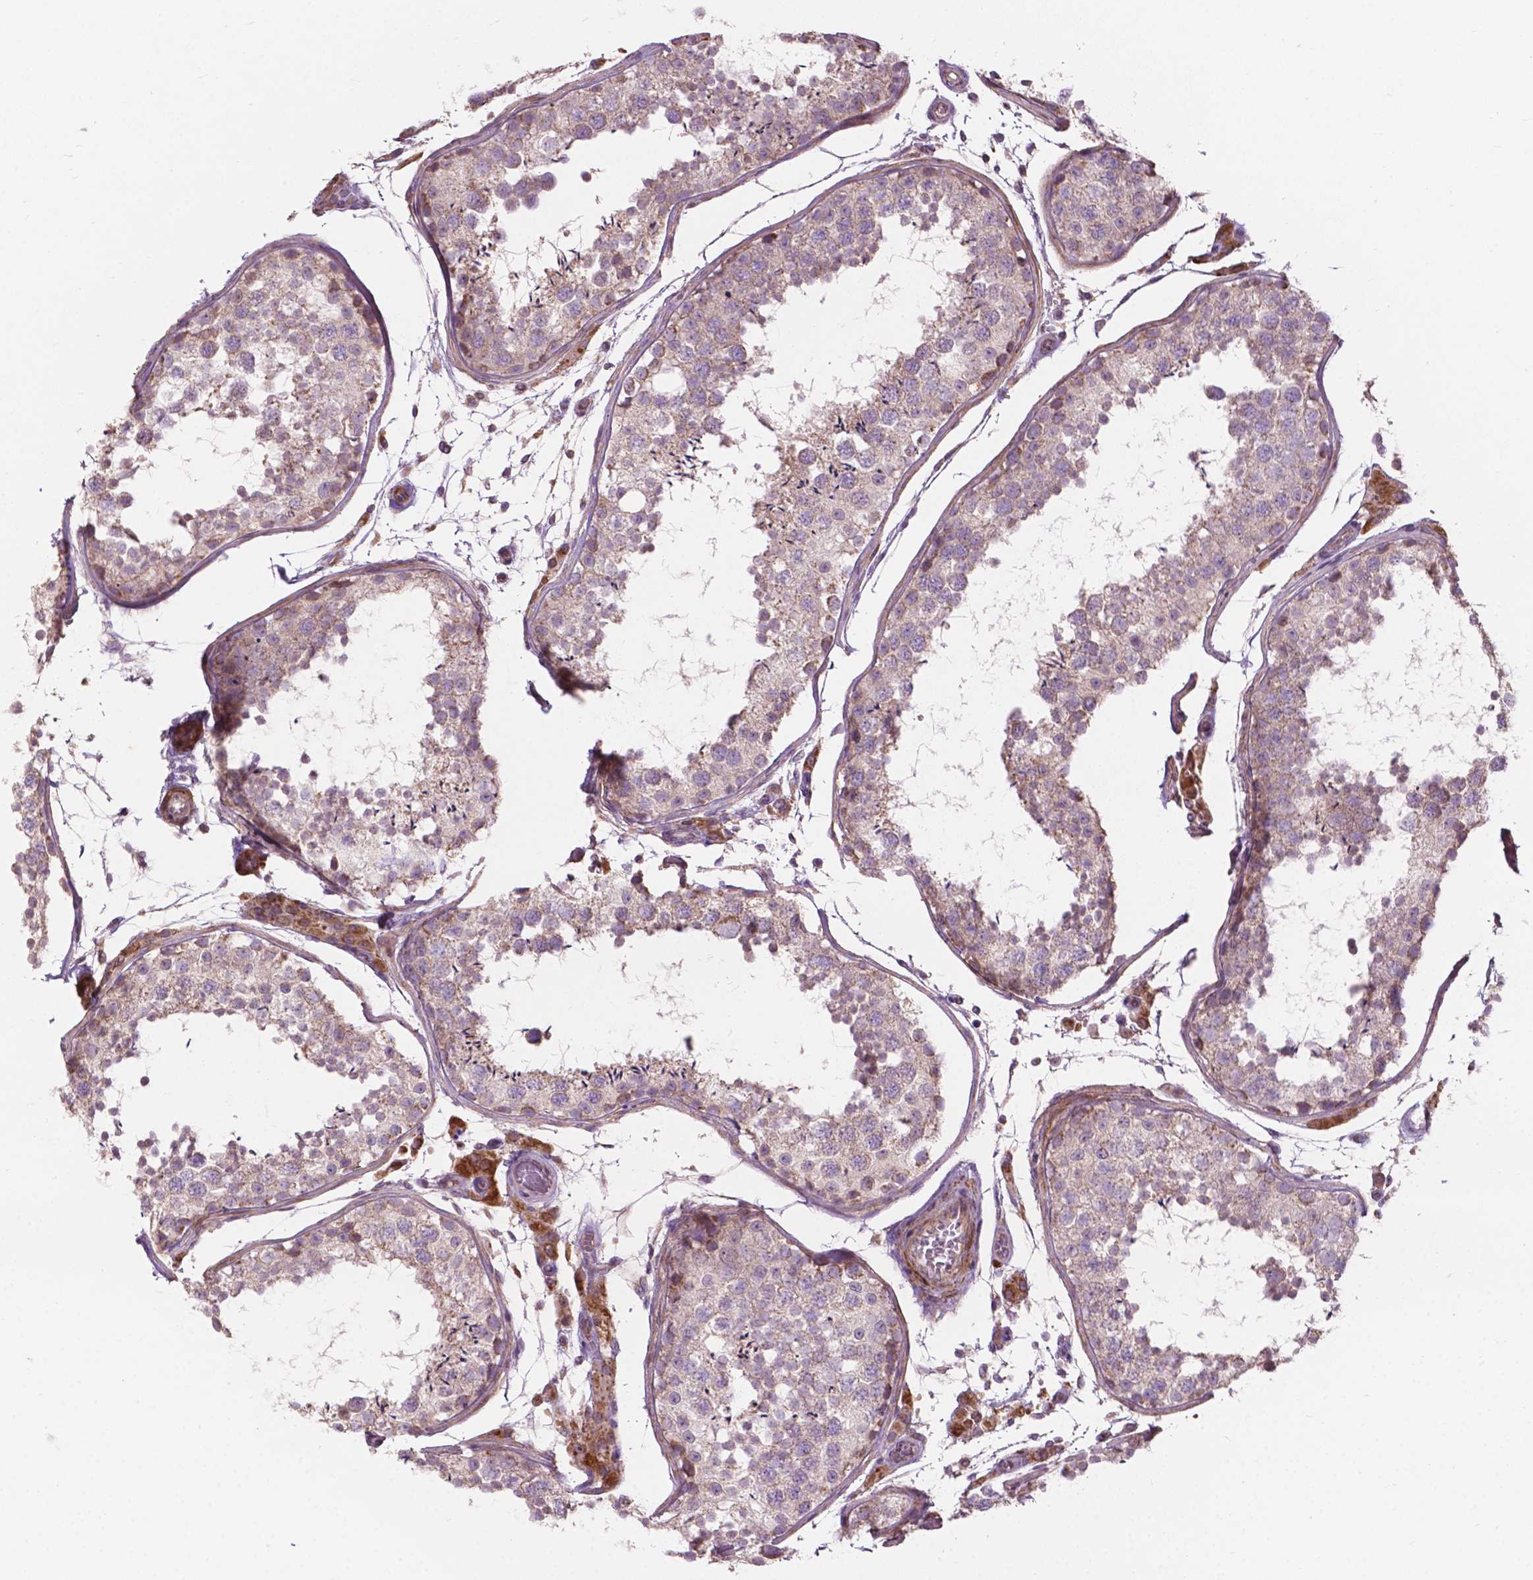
{"staining": {"intensity": "weak", "quantity": "25%-75%", "location": "cytoplasmic/membranous"}, "tissue": "testis", "cell_type": "Cells in seminiferous ducts", "image_type": "normal", "snomed": [{"axis": "morphology", "description": "Normal tissue, NOS"}, {"axis": "topography", "description": "Testis"}], "caption": "IHC (DAB (3,3'-diaminobenzidine)) staining of benign human testis shows weak cytoplasmic/membranous protein staining in about 25%-75% of cells in seminiferous ducts.", "gene": "NDUFA10", "patient": {"sex": "male", "age": 29}}